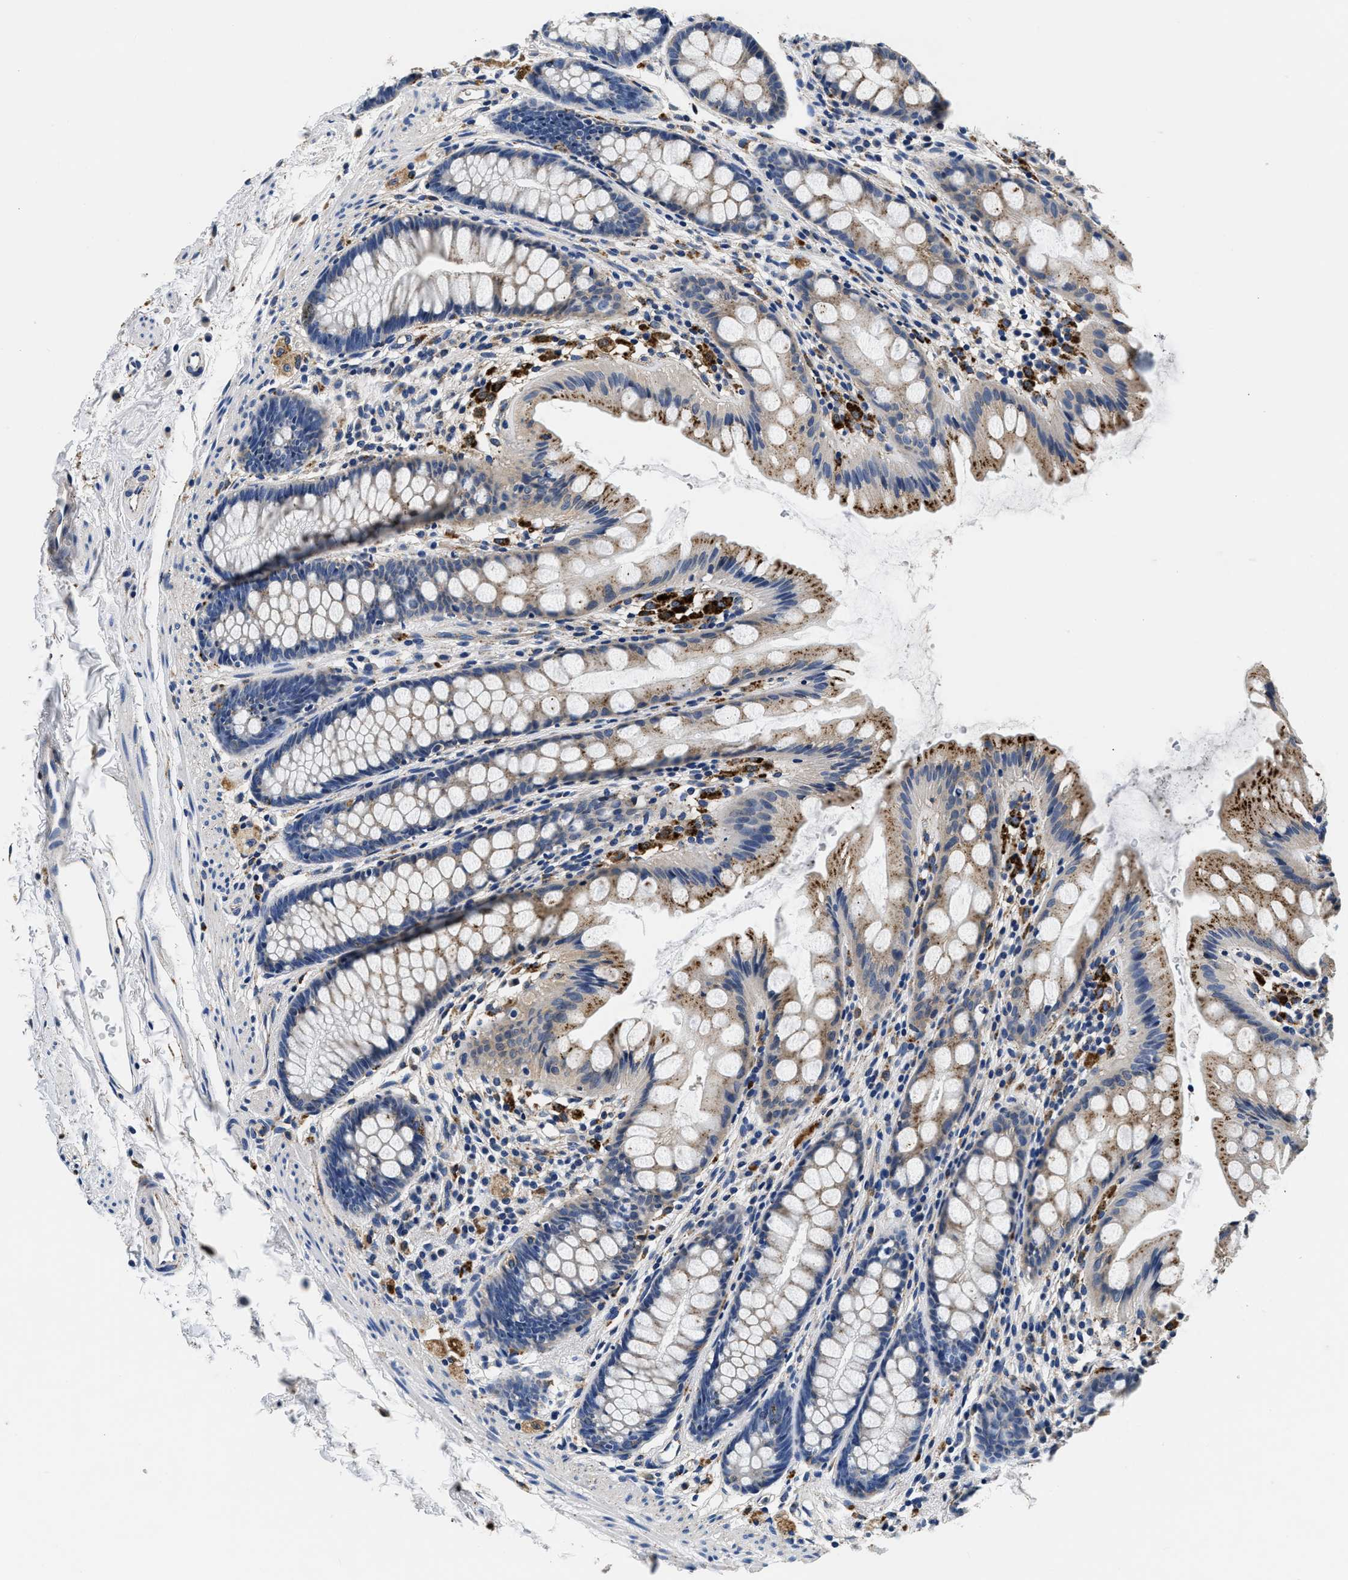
{"staining": {"intensity": "moderate", "quantity": "25%-75%", "location": "cytoplasmic/membranous"}, "tissue": "rectum", "cell_type": "Glandular cells", "image_type": "normal", "snomed": [{"axis": "morphology", "description": "Normal tissue, NOS"}, {"axis": "topography", "description": "Rectum"}], "caption": "High-magnification brightfield microscopy of normal rectum stained with DAB (brown) and counterstained with hematoxylin (blue). glandular cells exhibit moderate cytoplasmic/membranous positivity is appreciated in about25%-75% of cells.", "gene": "GRN", "patient": {"sex": "female", "age": 65}}